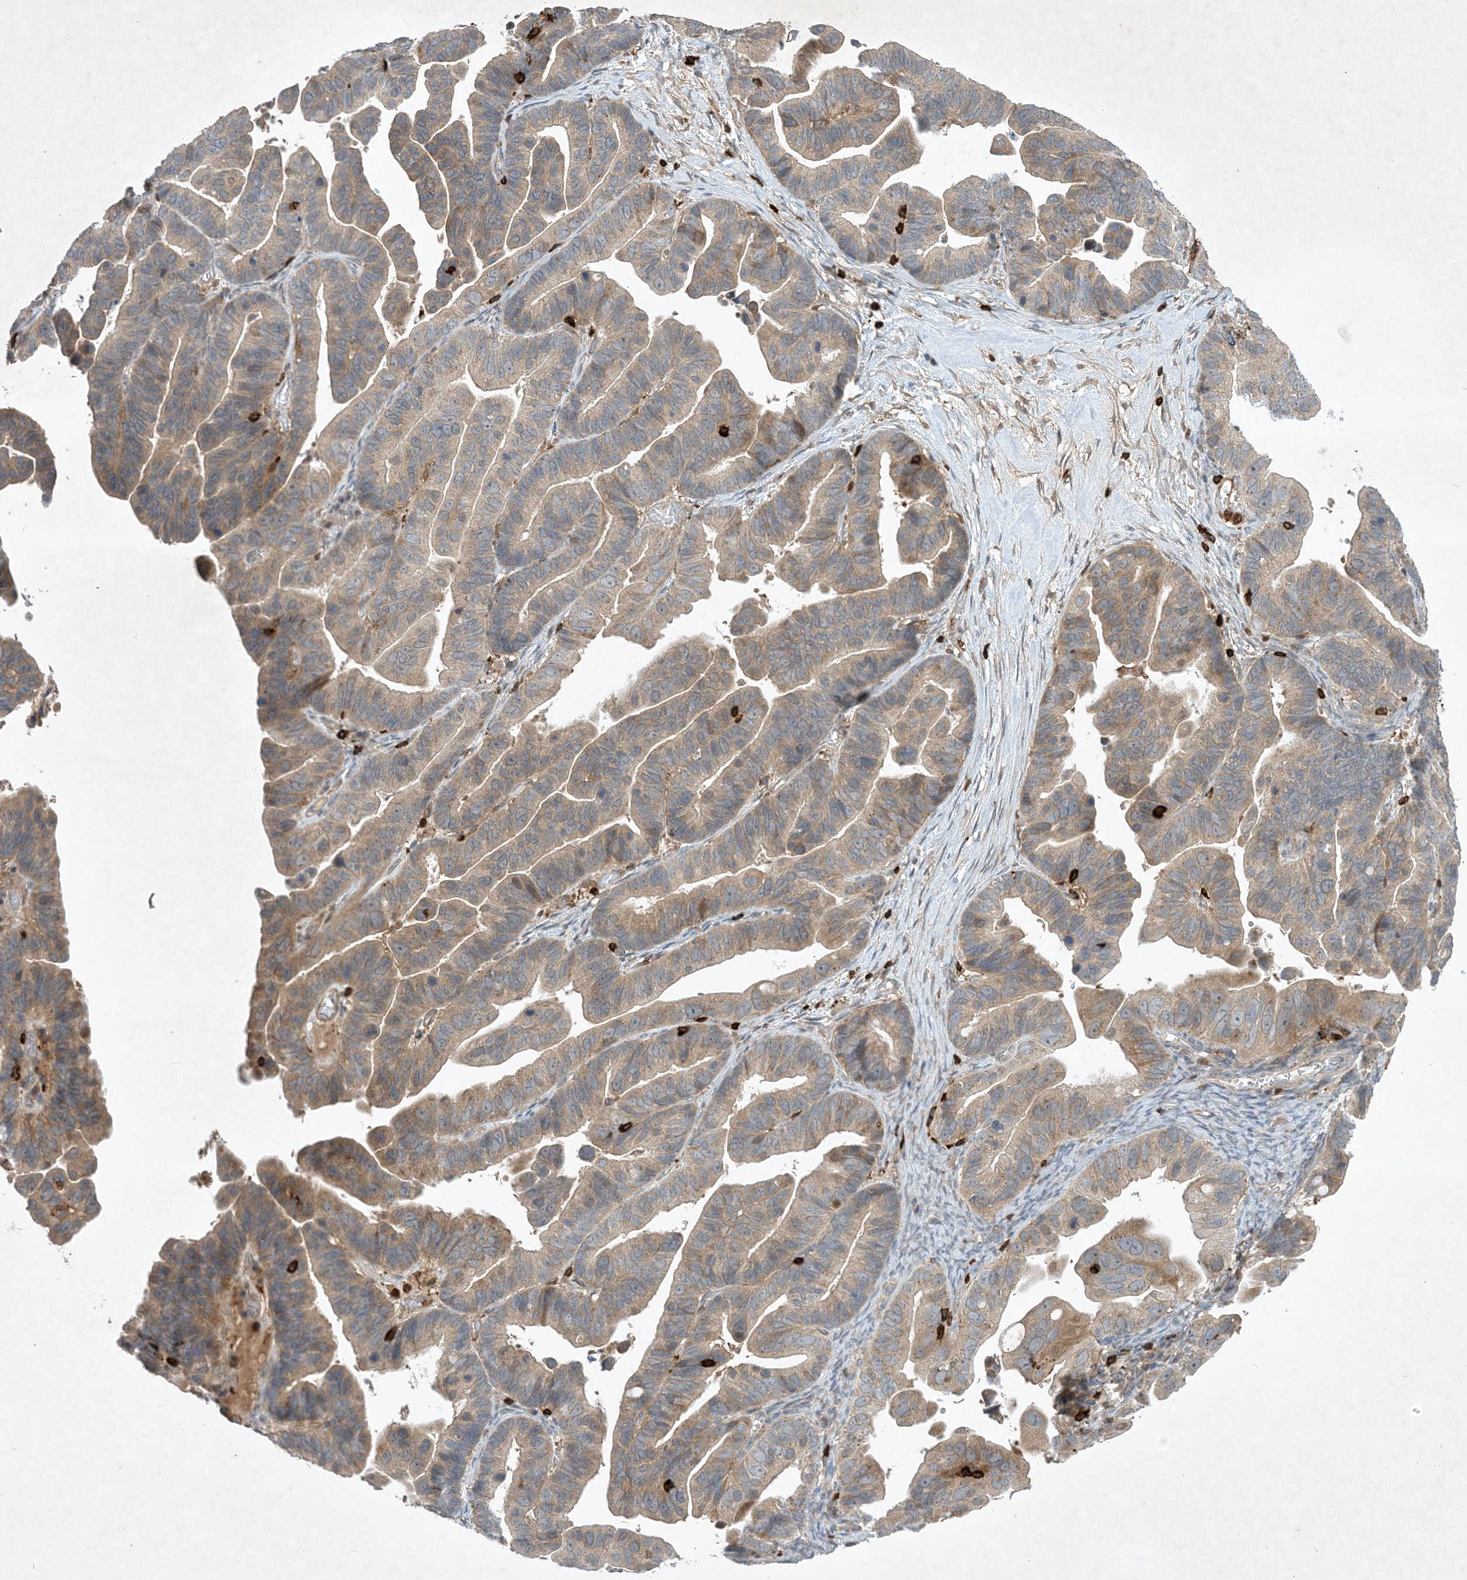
{"staining": {"intensity": "weak", "quantity": ">75%", "location": "cytoplasmic/membranous"}, "tissue": "ovarian cancer", "cell_type": "Tumor cells", "image_type": "cancer", "snomed": [{"axis": "morphology", "description": "Cystadenocarcinoma, serous, NOS"}, {"axis": "topography", "description": "Ovary"}], "caption": "Protein expression analysis of human ovarian serous cystadenocarcinoma reveals weak cytoplasmic/membranous positivity in approximately >75% of tumor cells.", "gene": "AK9", "patient": {"sex": "female", "age": 56}}